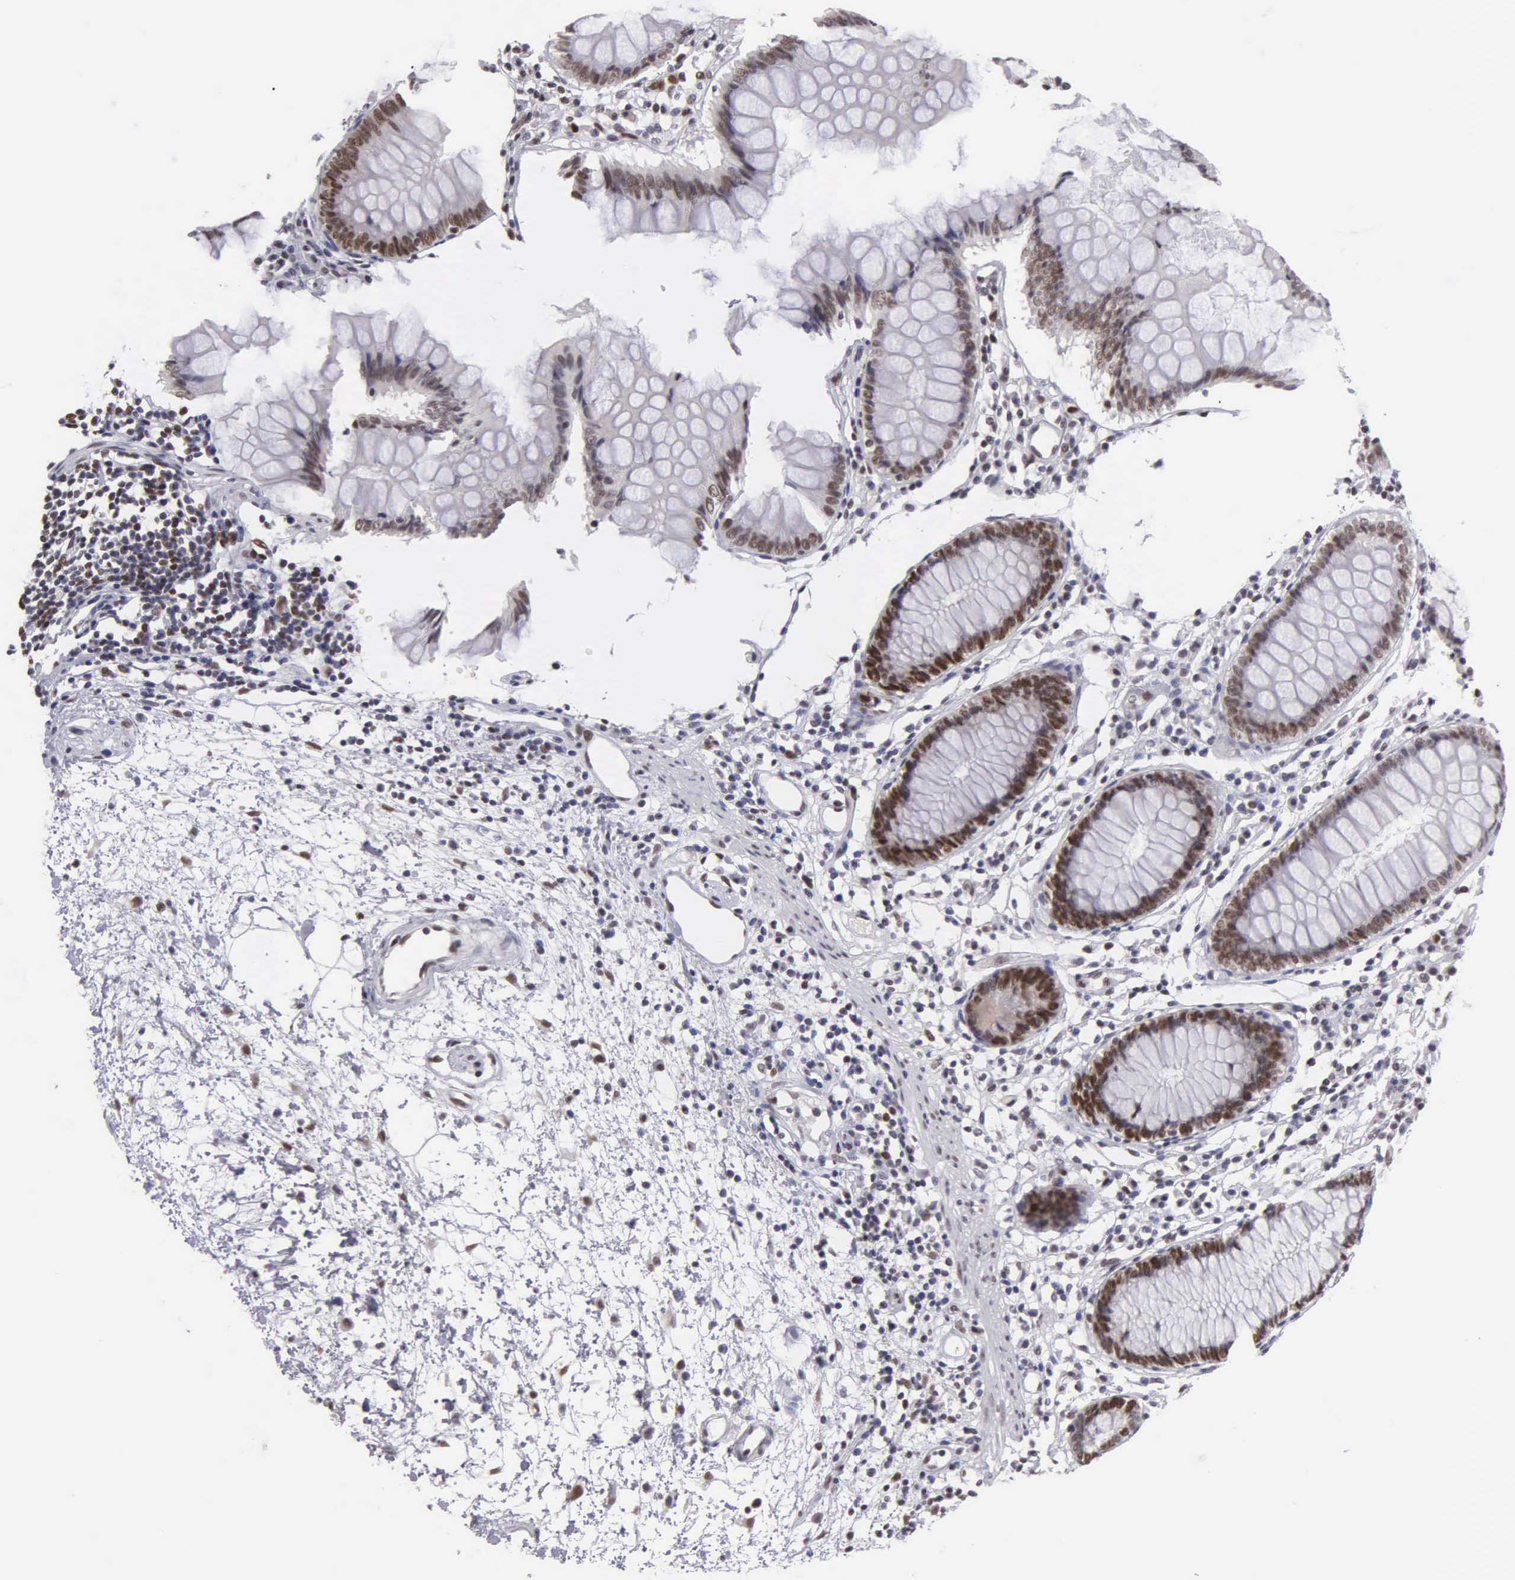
{"staining": {"intensity": "moderate", "quantity": ">75%", "location": "nuclear"}, "tissue": "colon", "cell_type": "Endothelial cells", "image_type": "normal", "snomed": [{"axis": "morphology", "description": "Normal tissue, NOS"}, {"axis": "topography", "description": "Colon"}], "caption": "Immunohistochemistry (DAB) staining of normal colon demonstrates moderate nuclear protein expression in about >75% of endothelial cells.", "gene": "UBR7", "patient": {"sex": "female", "age": 55}}